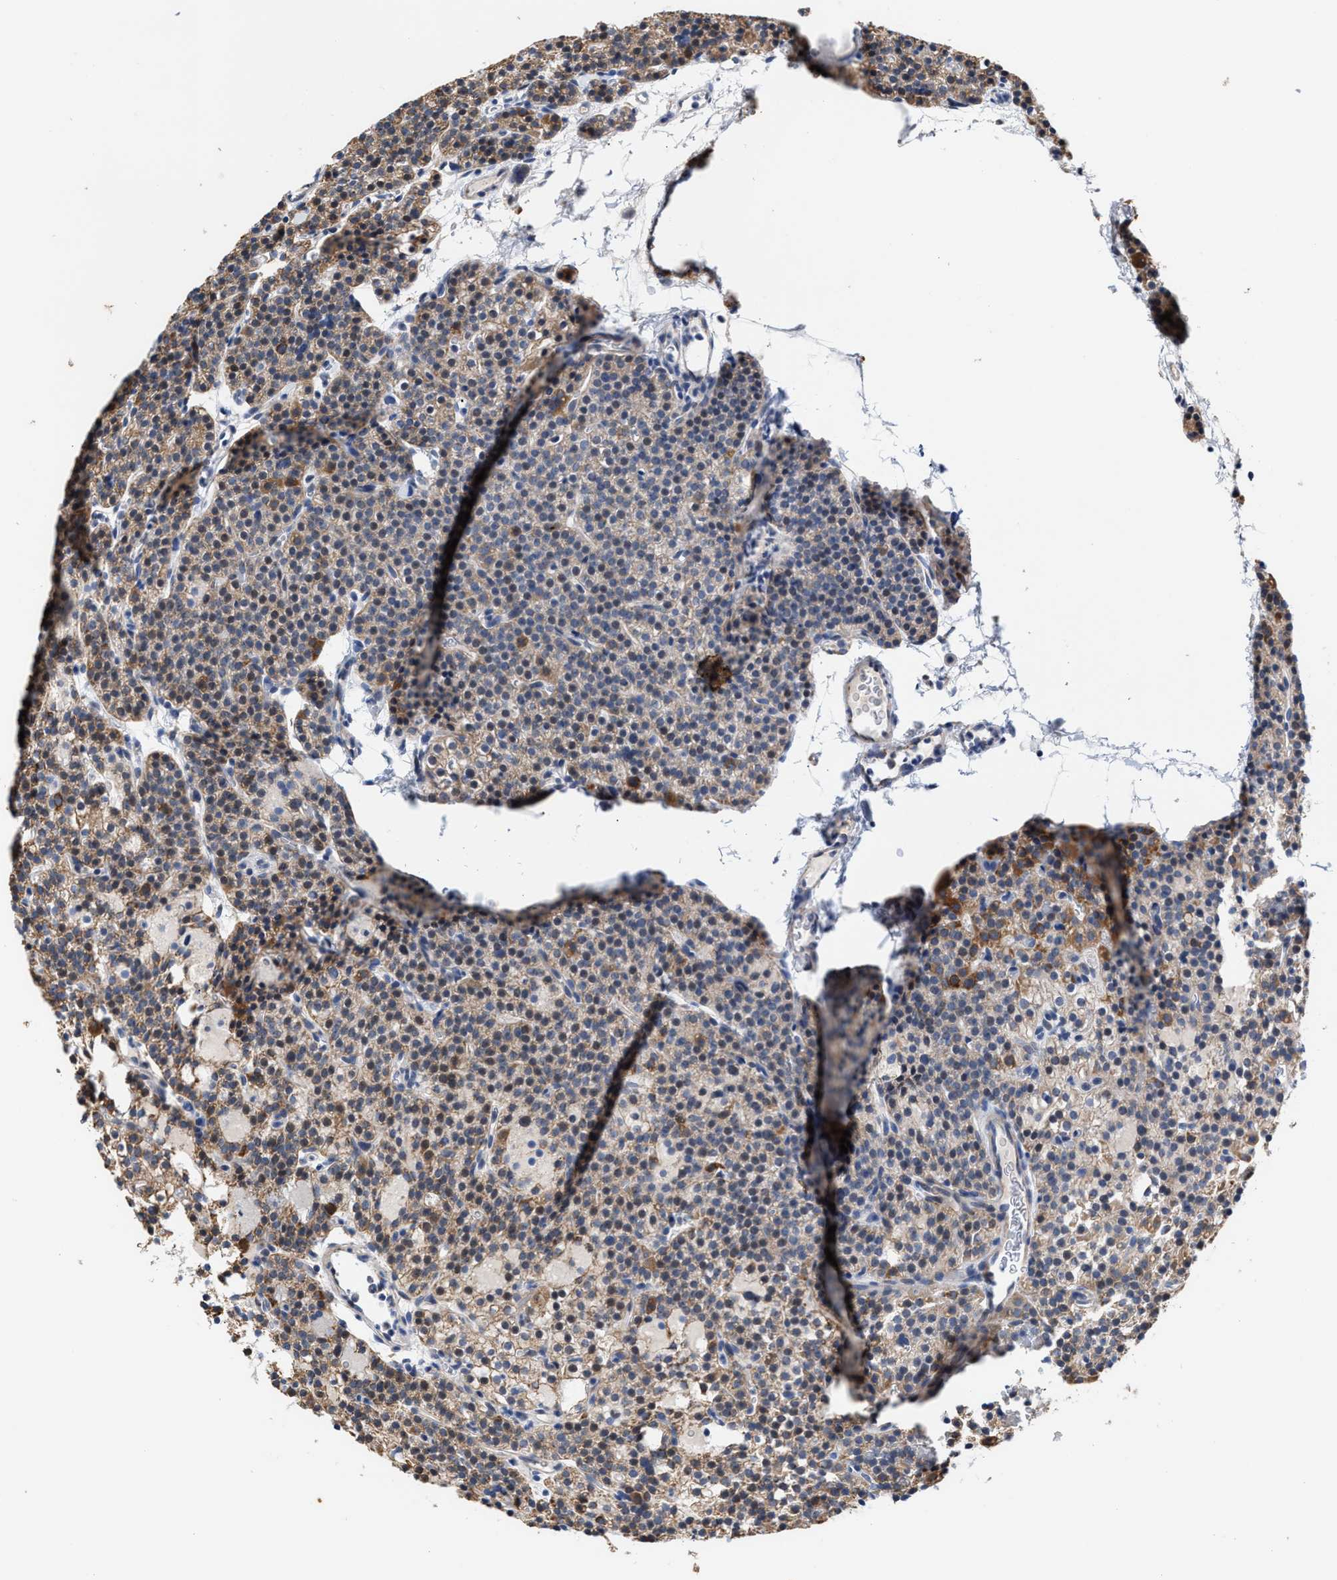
{"staining": {"intensity": "moderate", "quantity": ">75%", "location": "cytoplasmic/membranous"}, "tissue": "parathyroid gland", "cell_type": "Glandular cells", "image_type": "normal", "snomed": [{"axis": "morphology", "description": "Normal tissue, NOS"}, {"axis": "morphology", "description": "Adenoma, NOS"}, {"axis": "topography", "description": "Parathyroid gland"}], "caption": "A brown stain shows moderate cytoplasmic/membranous expression of a protein in glandular cells of normal human parathyroid gland.", "gene": "JAG1", "patient": {"sex": "female", "age": 74}}